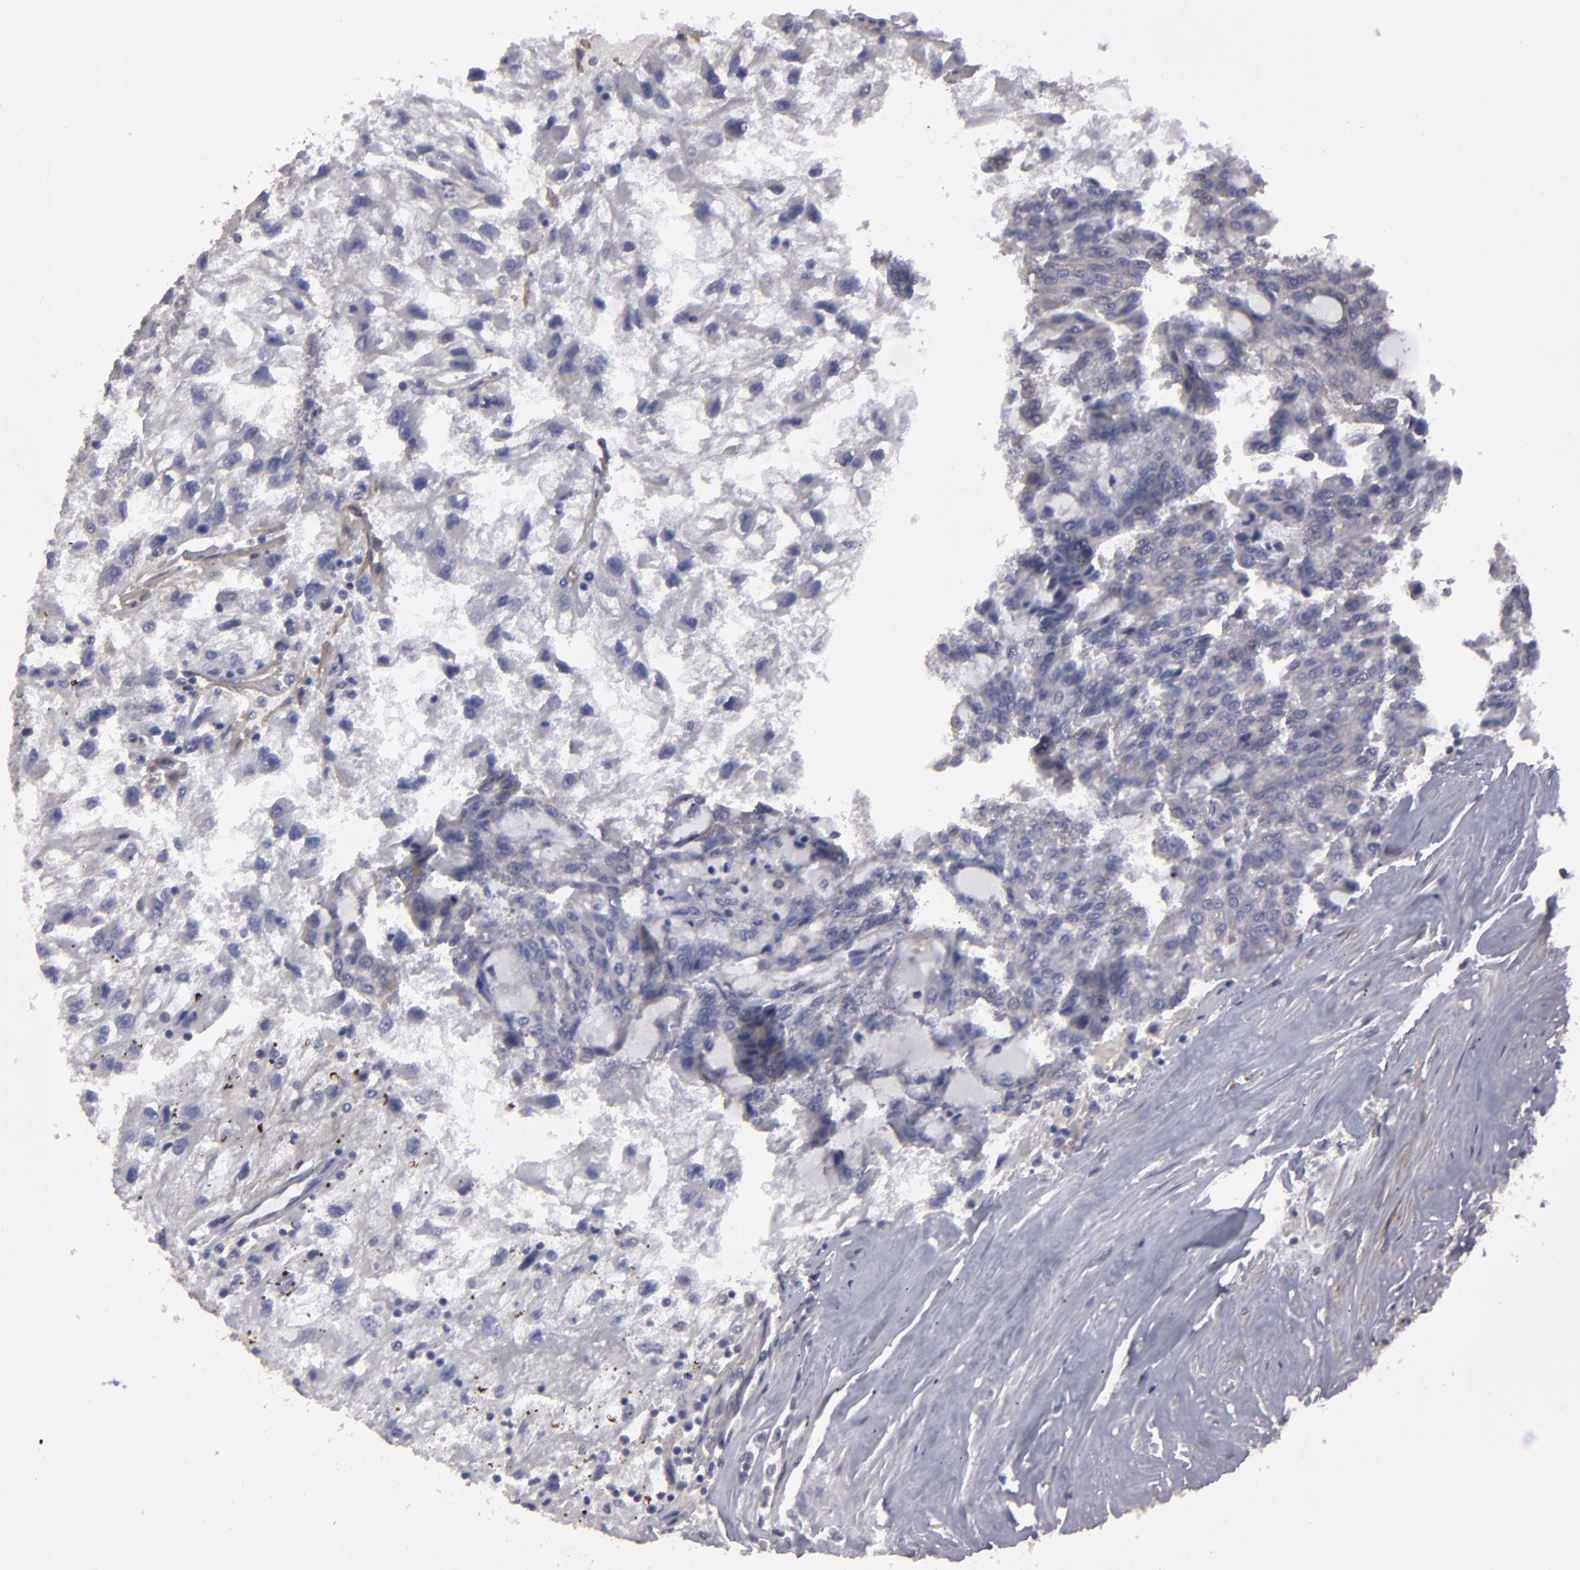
{"staining": {"intensity": "negative", "quantity": "none", "location": "none"}, "tissue": "renal cancer", "cell_type": "Tumor cells", "image_type": "cancer", "snomed": [{"axis": "morphology", "description": "Normal tissue, NOS"}, {"axis": "morphology", "description": "Adenocarcinoma, NOS"}, {"axis": "topography", "description": "Kidney"}], "caption": "This is an IHC image of adenocarcinoma (renal). There is no positivity in tumor cells.", "gene": "ZNF175", "patient": {"sex": "male", "age": 71}}